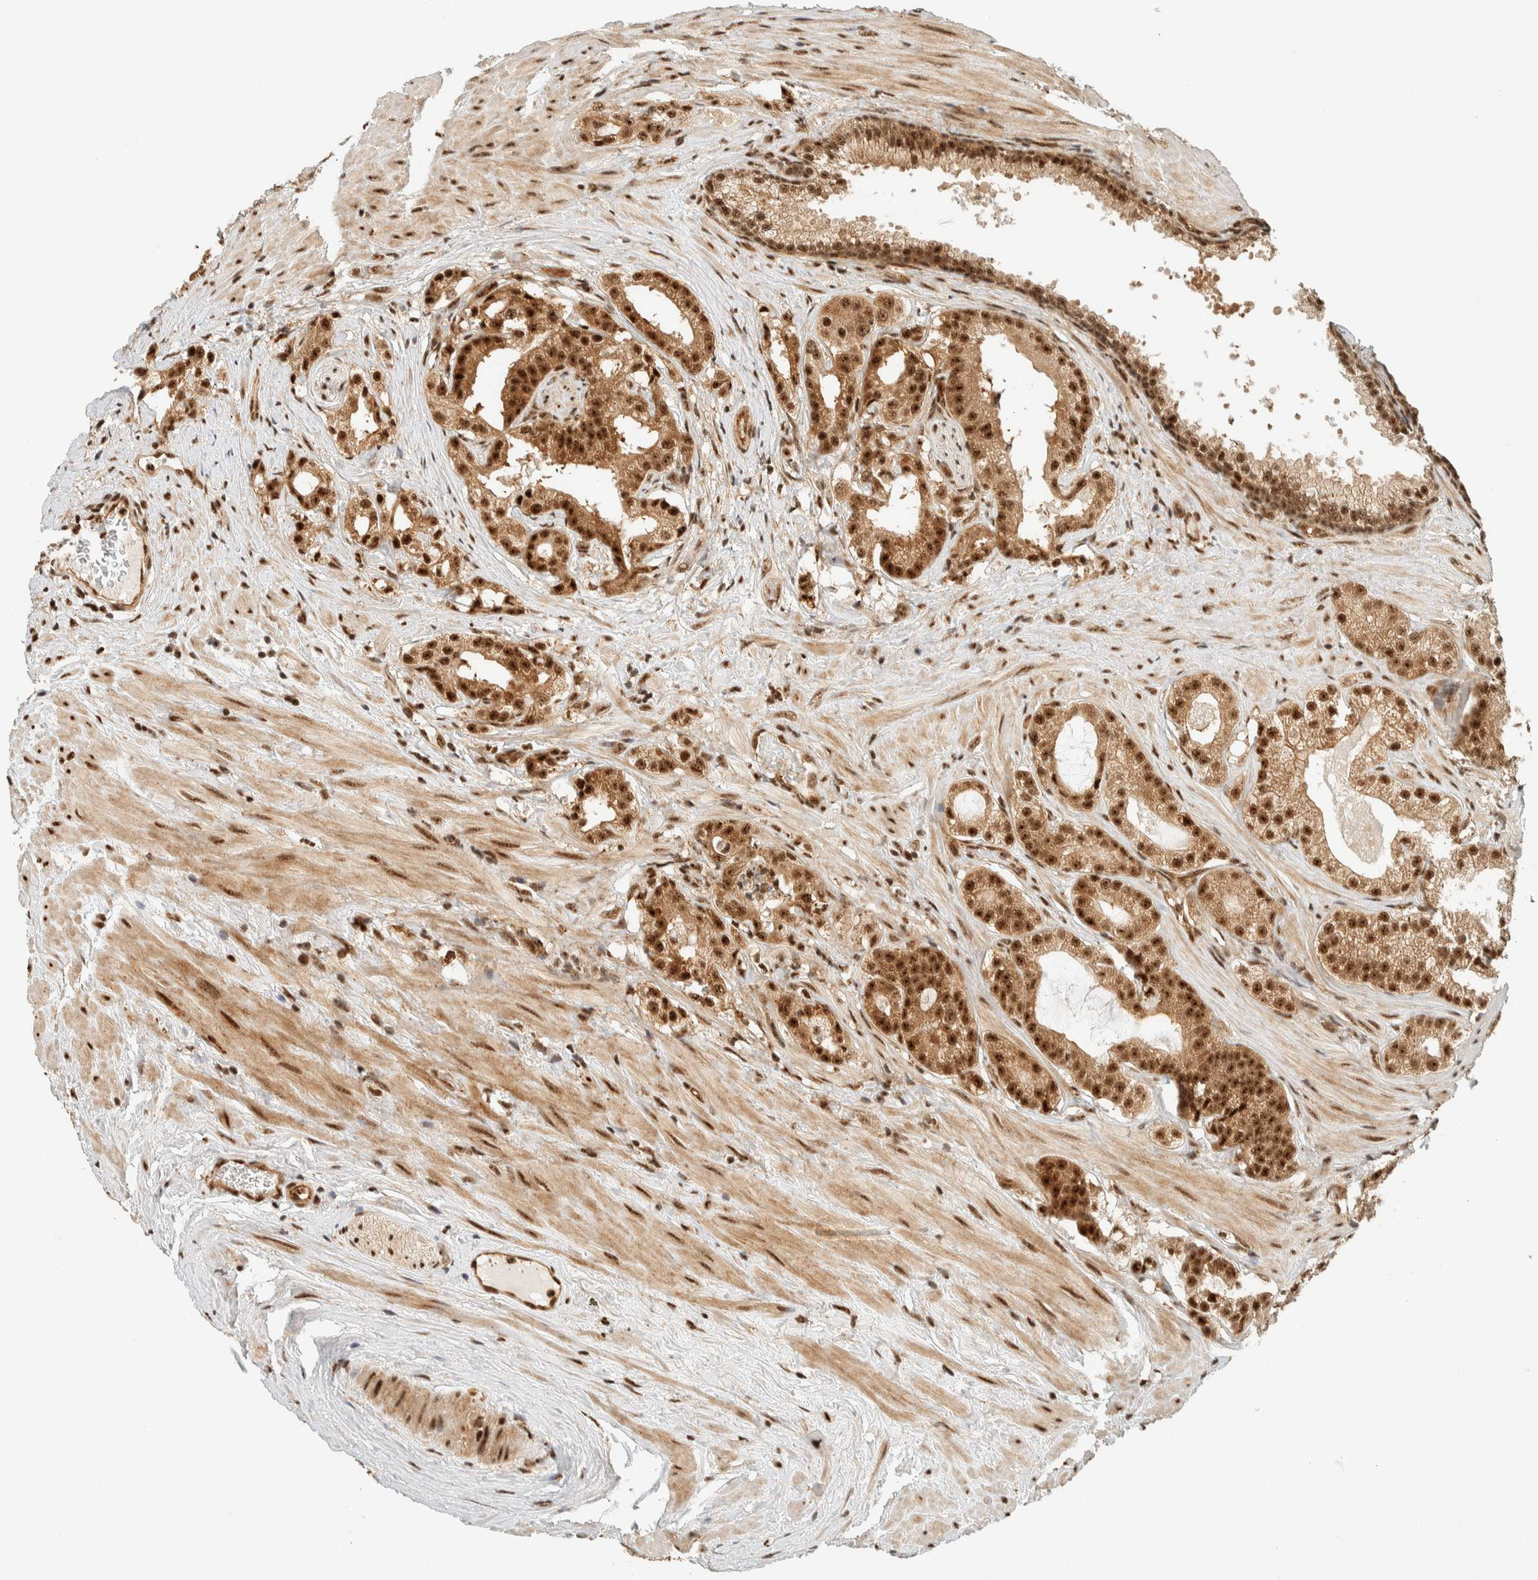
{"staining": {"intensity": "strong", "quantity": ">75%", "location": "cytoplasmic/membranous,nuclear"}, "tissue": "prostate cancer", "cell_type": "Tumor cells", "image_type": "cancer", "snomed": [{"axis": "morphology", "description": "Adenocarcinoma, Low grade"}, {"axis": "topography", "description": "Prostate"}], "caption": "A micrograph of human prostate cancer (low-grade adenocarcinoma) stained for a protein exhibits strong cytoplasmic/membranous and nuclear brown staining in tumor cells.", "gene": "SIK1", "patient": {"sex": "male", "age": 59}}